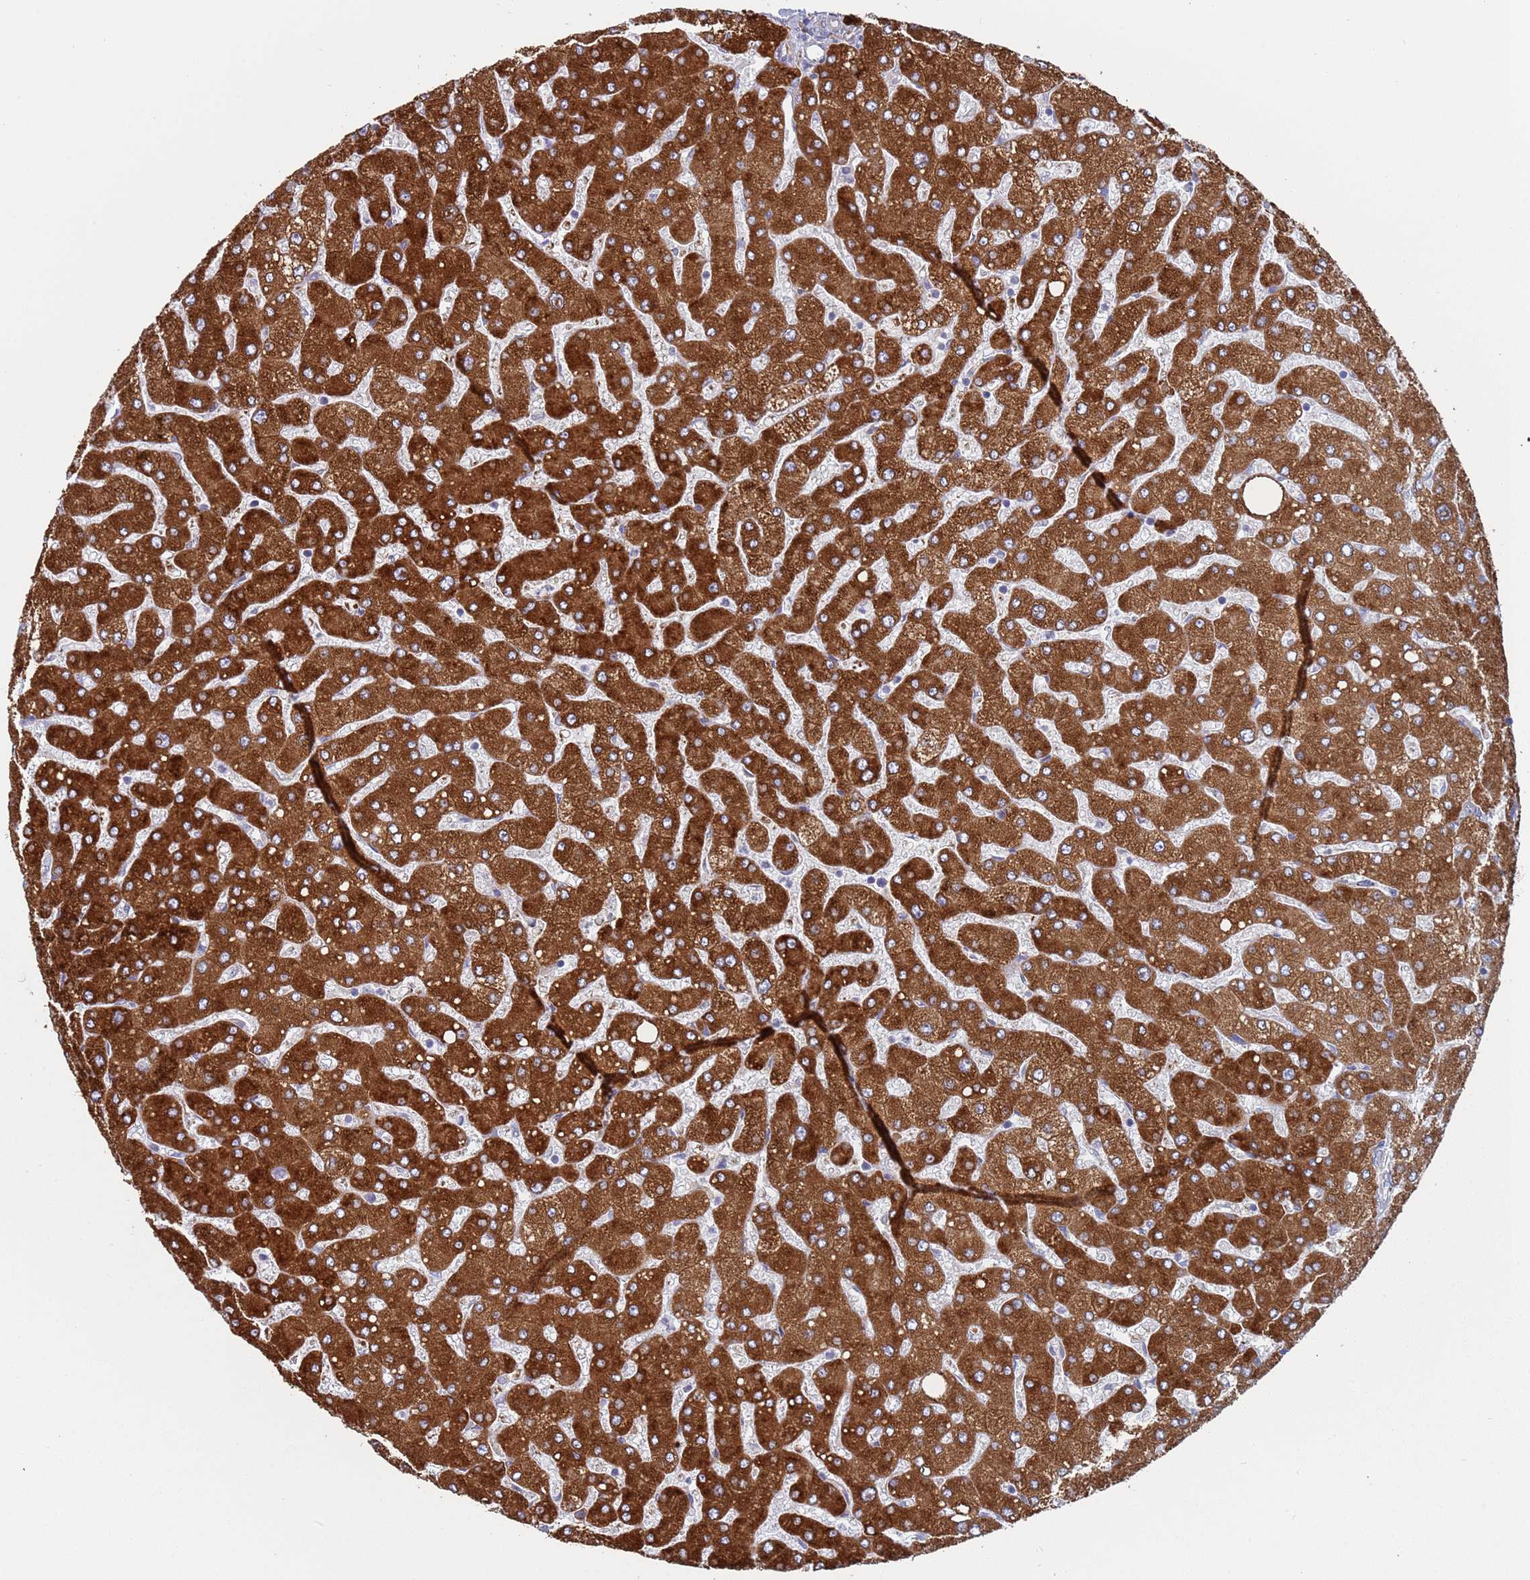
{"staining": {"intensity": "moderate", "quantity": ">75%", "location": "cytoplasmic/membranous"}, "tissue": "liver", "cell_type": "Cholangiocytes", "image_type": "normal", "snomed": [{"axis": "morphology", "description": "Normal tissue, NOS"}, {"axis": "topography", "description": "Liver"}], "caption": "Immunohistochemical staining of unremarkable liver displays >75% levels of moderate cytoplasmic/membranous protein expression in approximately >75% of cholangiocytes.", "gene": "ENSG00000286098", "patient": {"sex": "male", "age": 55}}